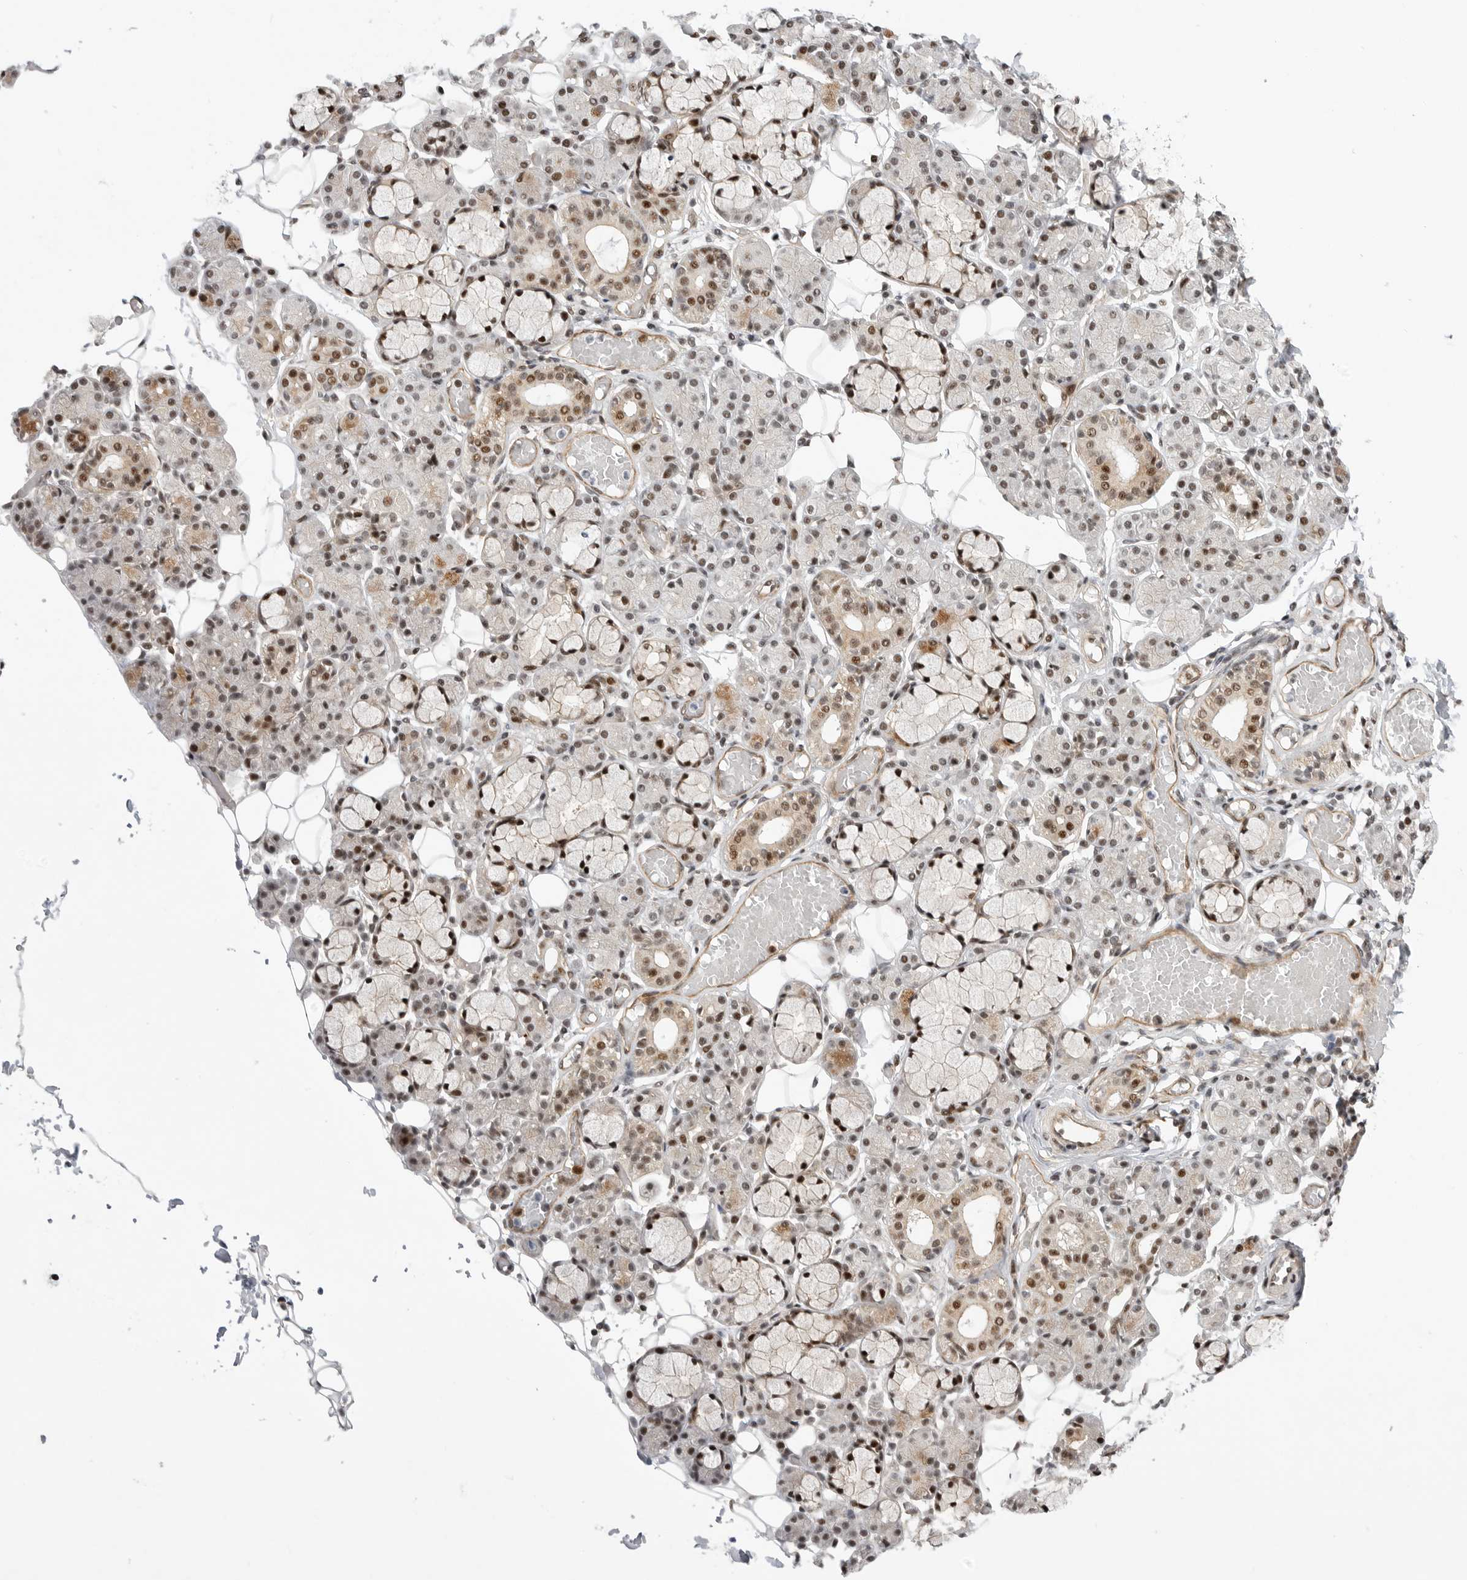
{"staining": {"intensity": "strong", "quantity": ">75%", "location": "cytoplasmic/membranous,nuclear"}, "tissue": "salivary gland", "cell_type": "Glandular cells", "image_type": "normal", "snomed": [{"axis": "morphology", "description": "Normal tissue, NOS"}, {"axis": "topography", "description": "Salivary gland"}], "caption": "Benign salivary gland demonstrates strong cytoplasmic/membranous,nuclear expression in about >75% of glandular cells, visualized by immunohistochemistry.", "gene": "GPATCH2", "patient": {"sex": "male", "age": 63}}